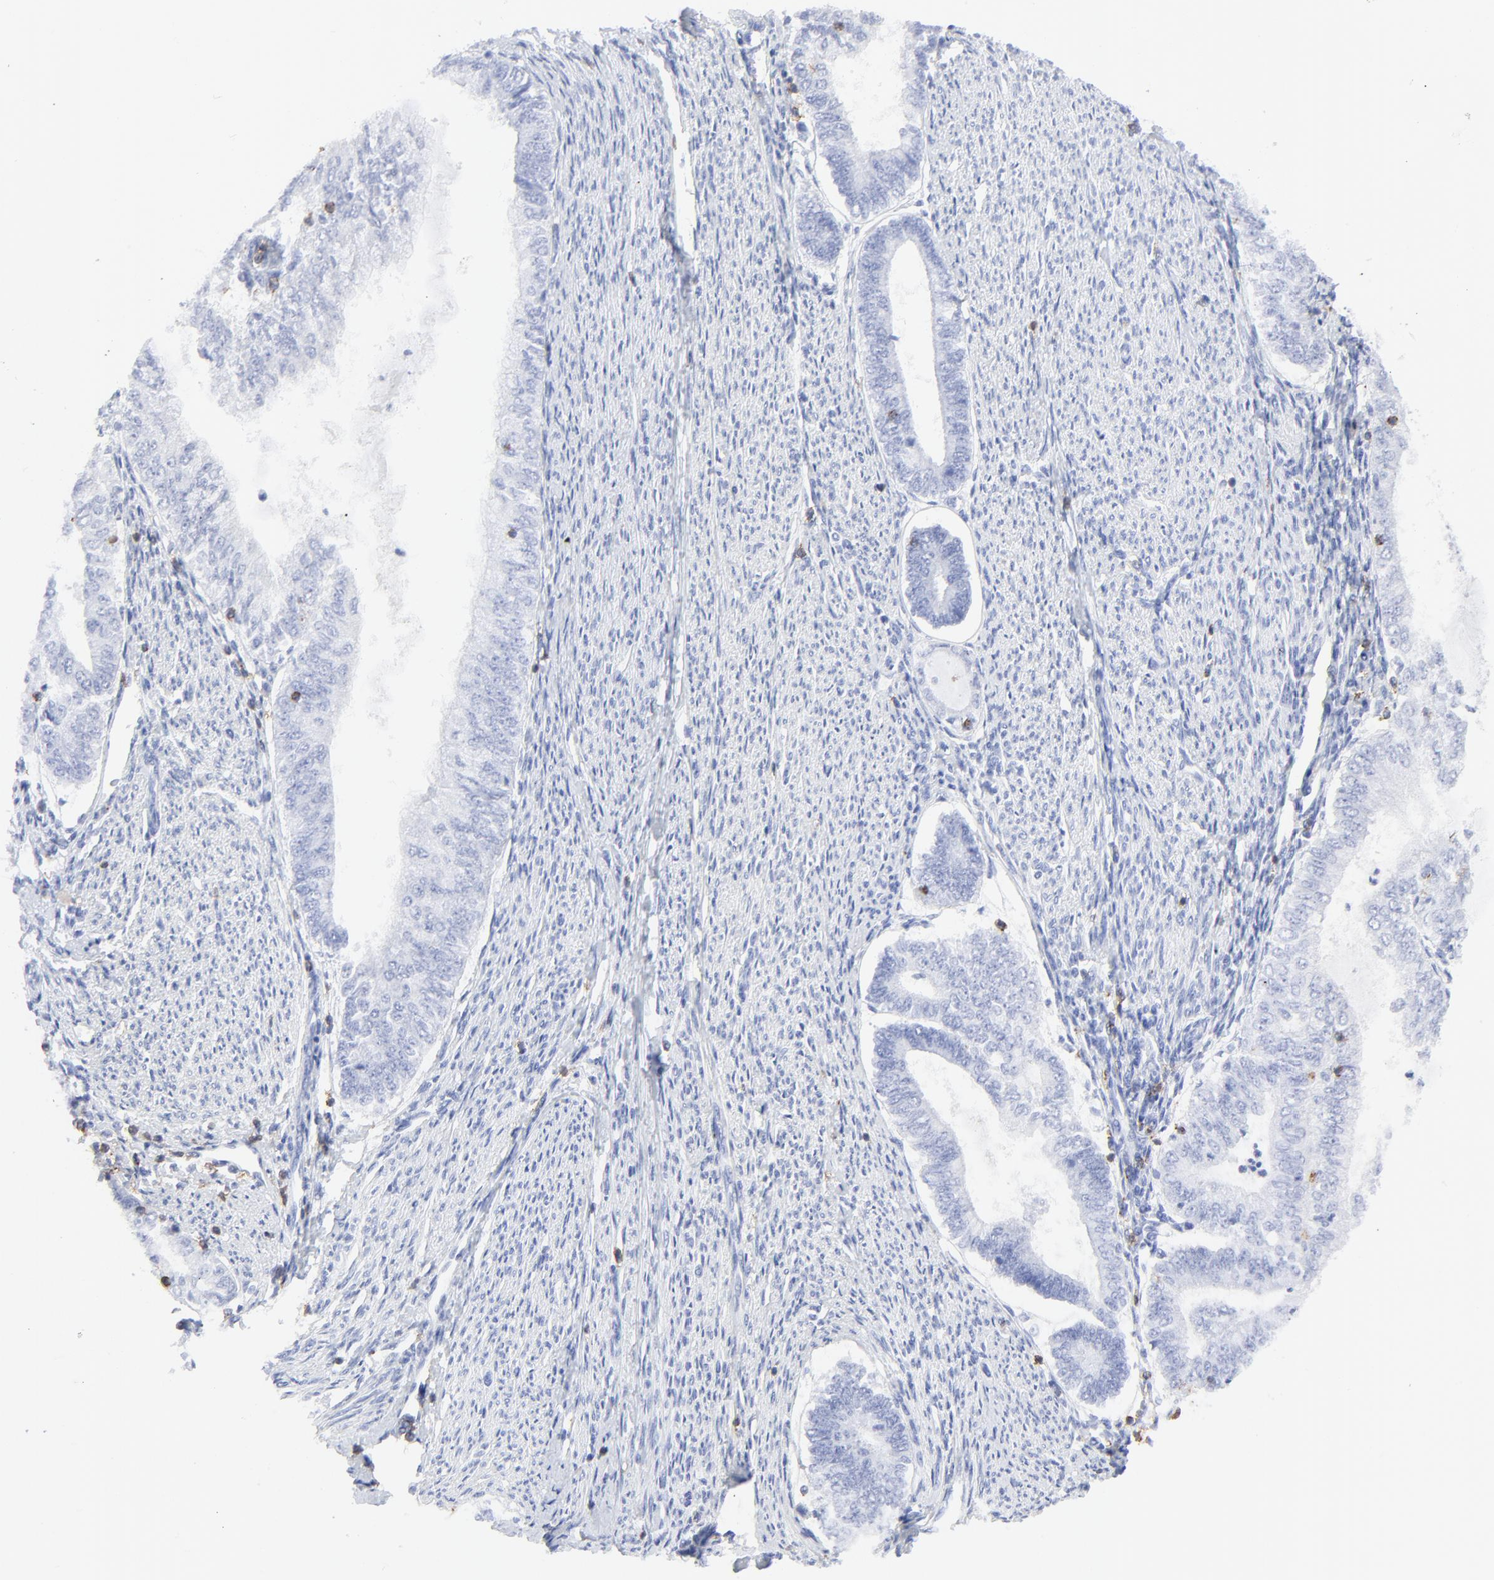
{"staining": {"intensity": "negative", "quantity": "none", "location": "none"}, "tissue": "endometrial cancer", "cell_type": "Tumor cells", "image_type": "cancer", "snomed": [{"axis": "morphology", "description": "Adenocarcinoma, NOS"}, {"axis": "topography", "description": "Endometrium"}], "caption": "IHC photomicrograph of endometrial adenocarcinoma stained for a protein (brown), which exhibits no expression in tumor cells.", "gene": "LCK", "patient": {"sex": "female", "age": 66}}